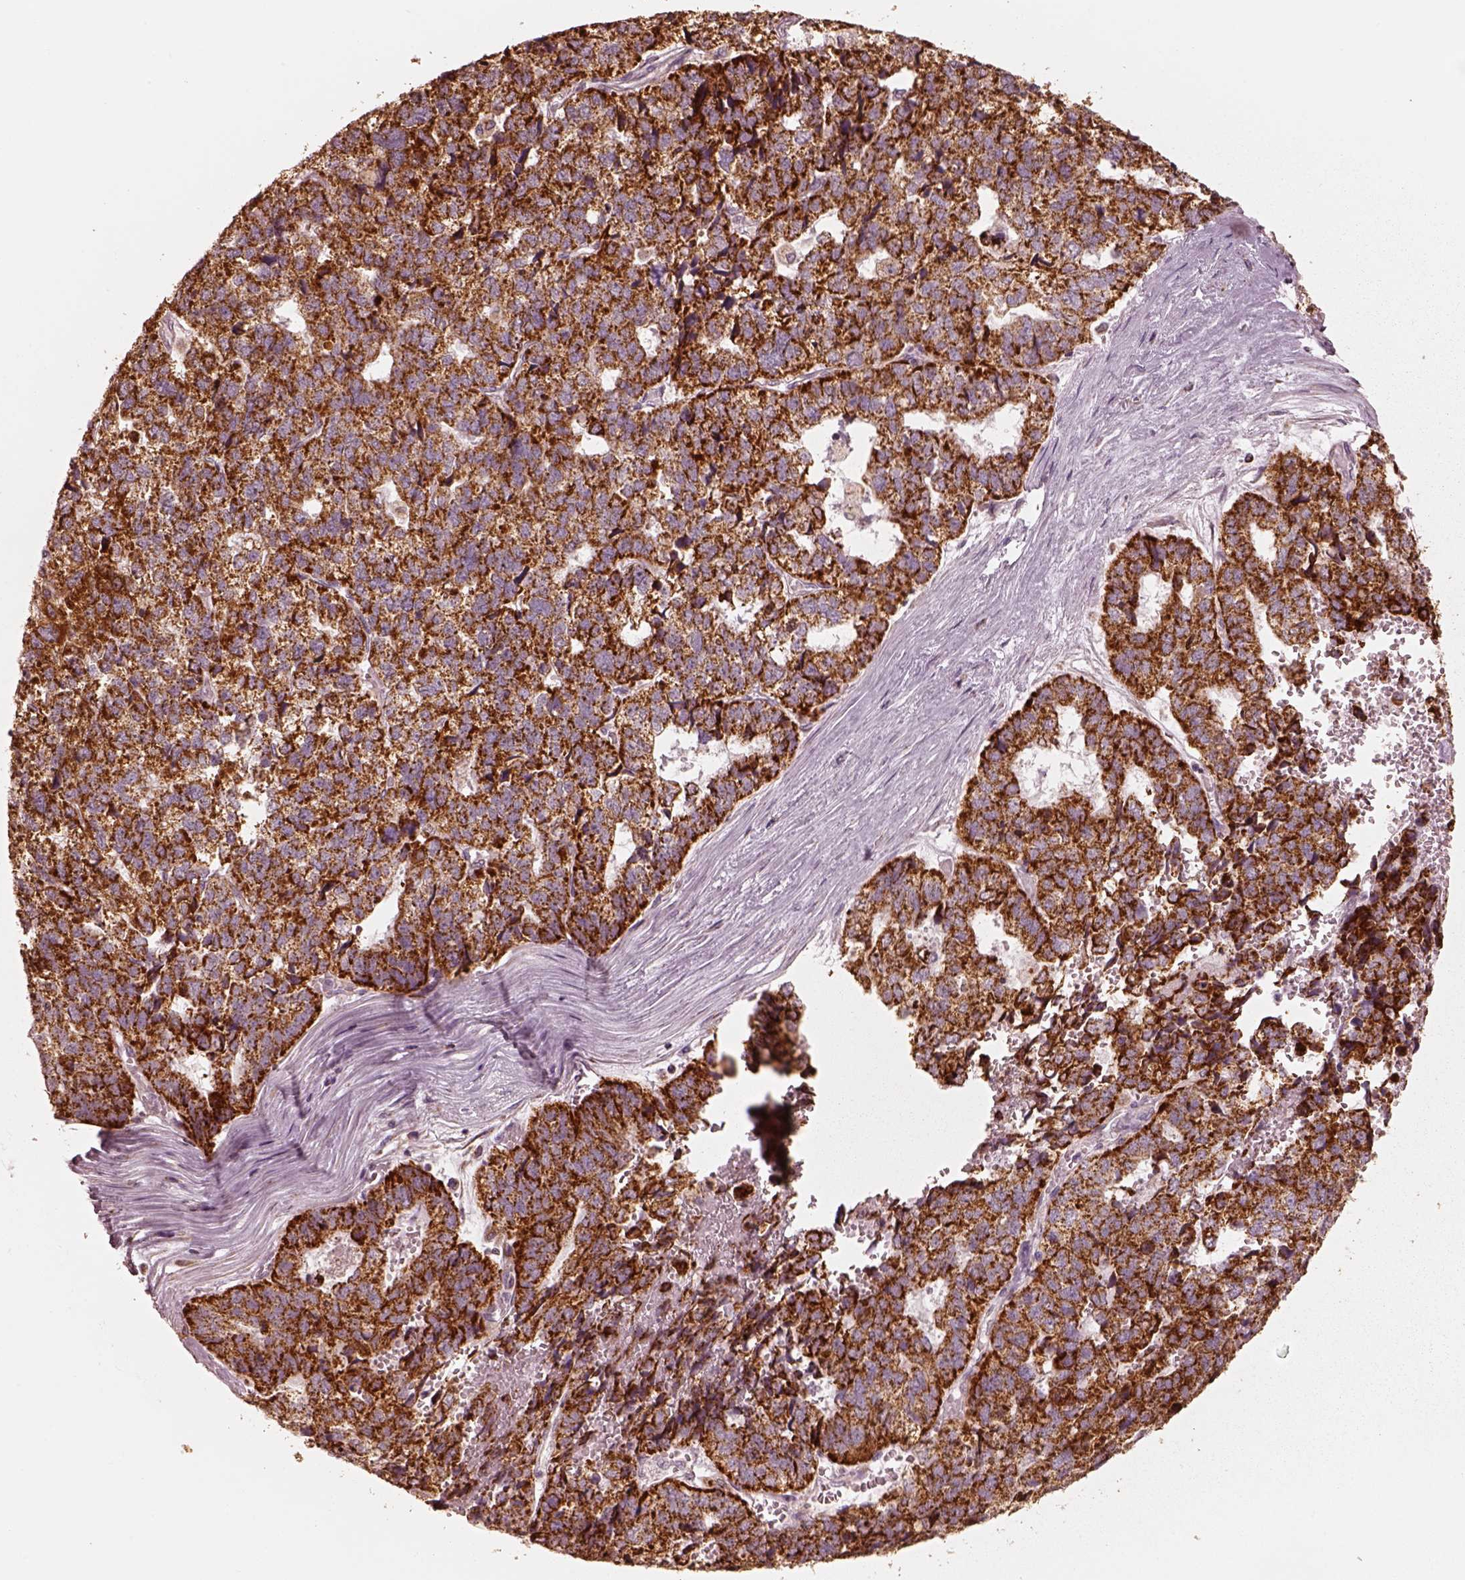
{"staining": {"intensity": "strong", "quantity": ">75%", "location": "cytoplasmic/membranous"}, "tissue": "stomach cancer", "cell_type": "Tumor cells", "image_type": "cancer", "snomed": [{"axis": "morphology", "description": "Adenocarcinoma, NOS"}, {"axis": "topography", "description": "Stomach"}], "caption": "Immunohistochemistry (IHC) photomicrograph of stomach cancer stained for a protein (brown), which displays high levels of strong cytoplasmic/membranous positivity in about >75% of tumor cells.", "gene": "ENTPD6", "patient": {"sex": "male", "age": 69}}